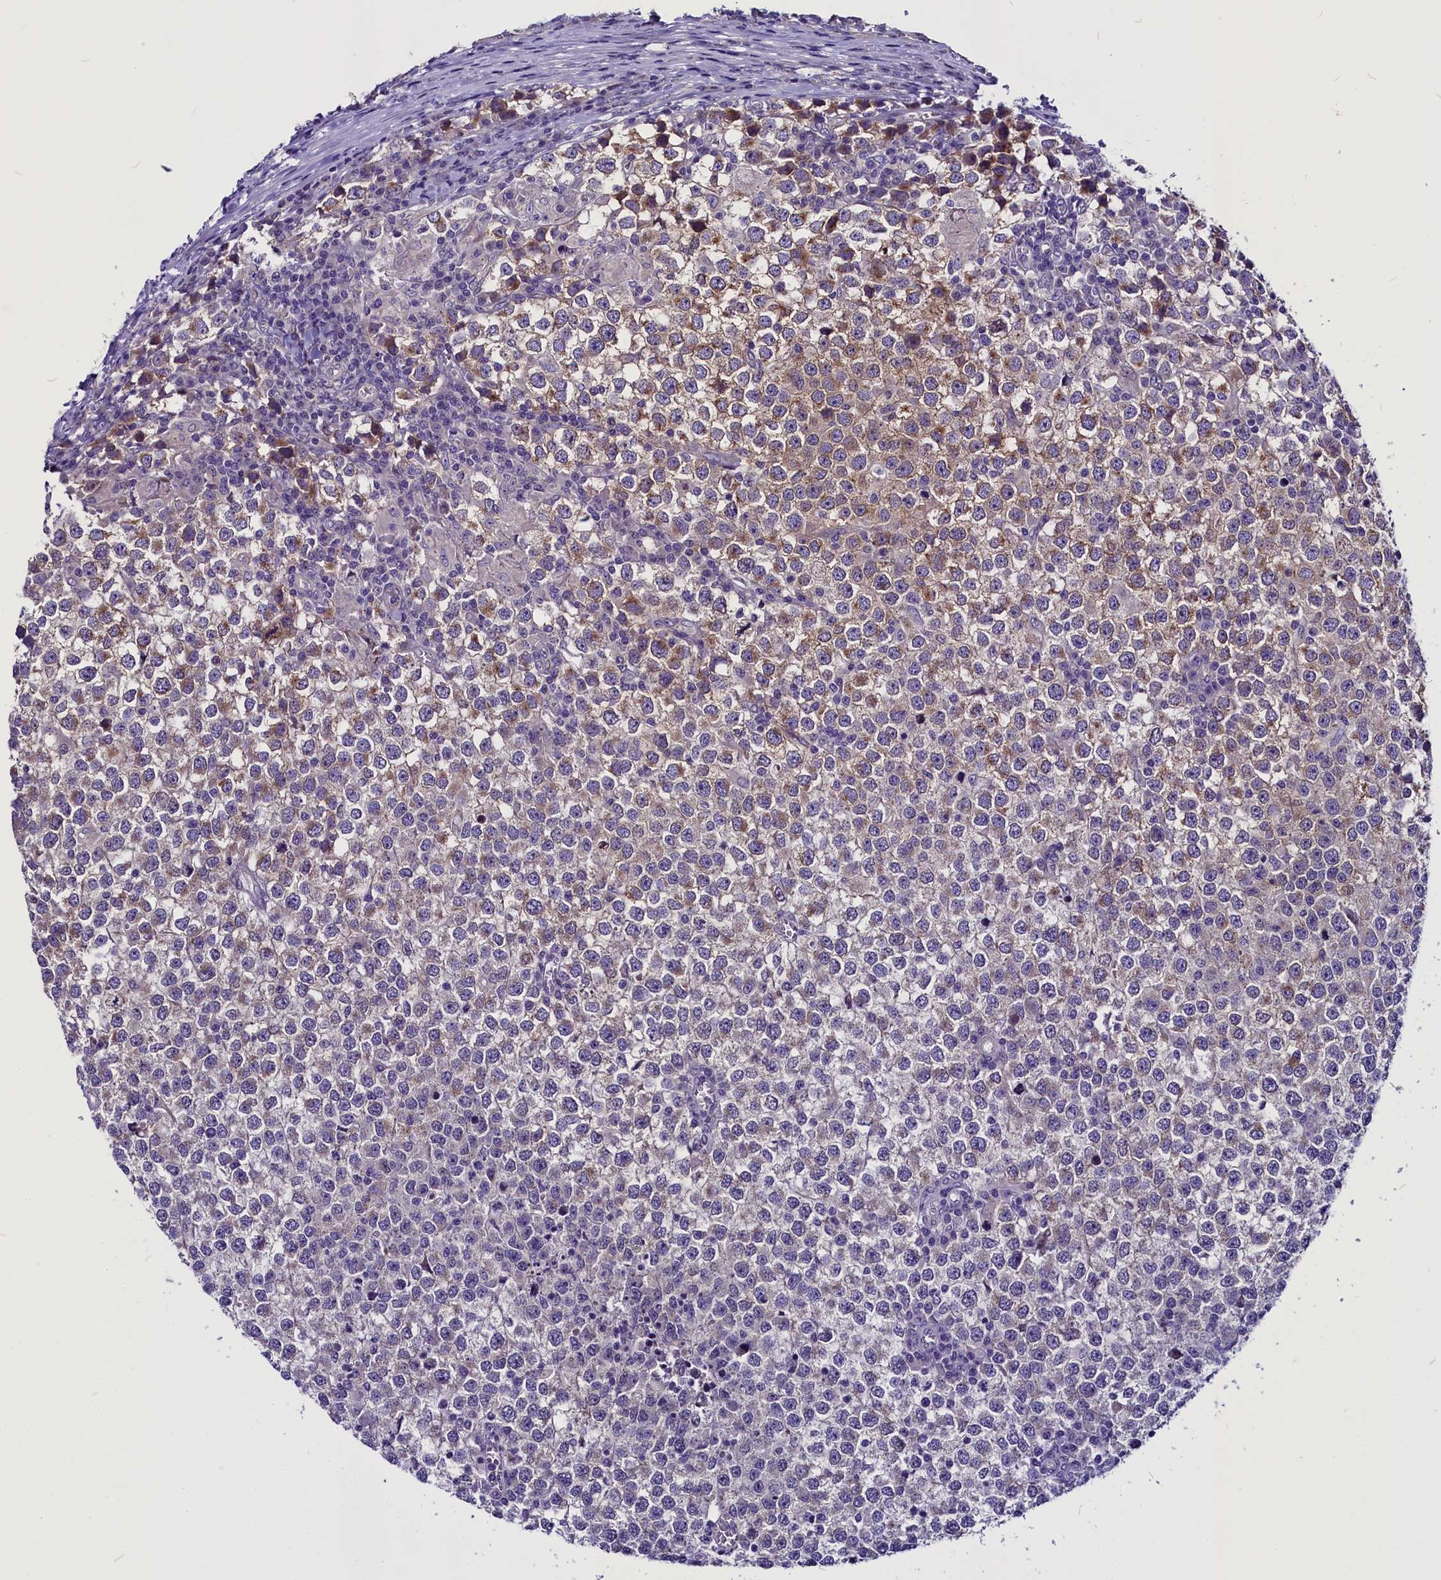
{"staining": {"intensity": "moderate", "quantity": "<25%", "location": "cytoplasmic/membranous"}, "tissue": "testis cancer", "cell_type": "Tumor cells", "image_type": "cancer", "snomed": [{"axis": "morphology", "description": "Seminoma, NOS"}, {"axis": "topography", "description": "Testis"}], "caption": "An image showing moderate cytoplasmic/membranous staining in approximately <25% of tumor cells in testis seminoma, as visualized by brown immunohistochemical staining.", "gene": "CEP170", "patient": {"sex": "male", "age": 65}}